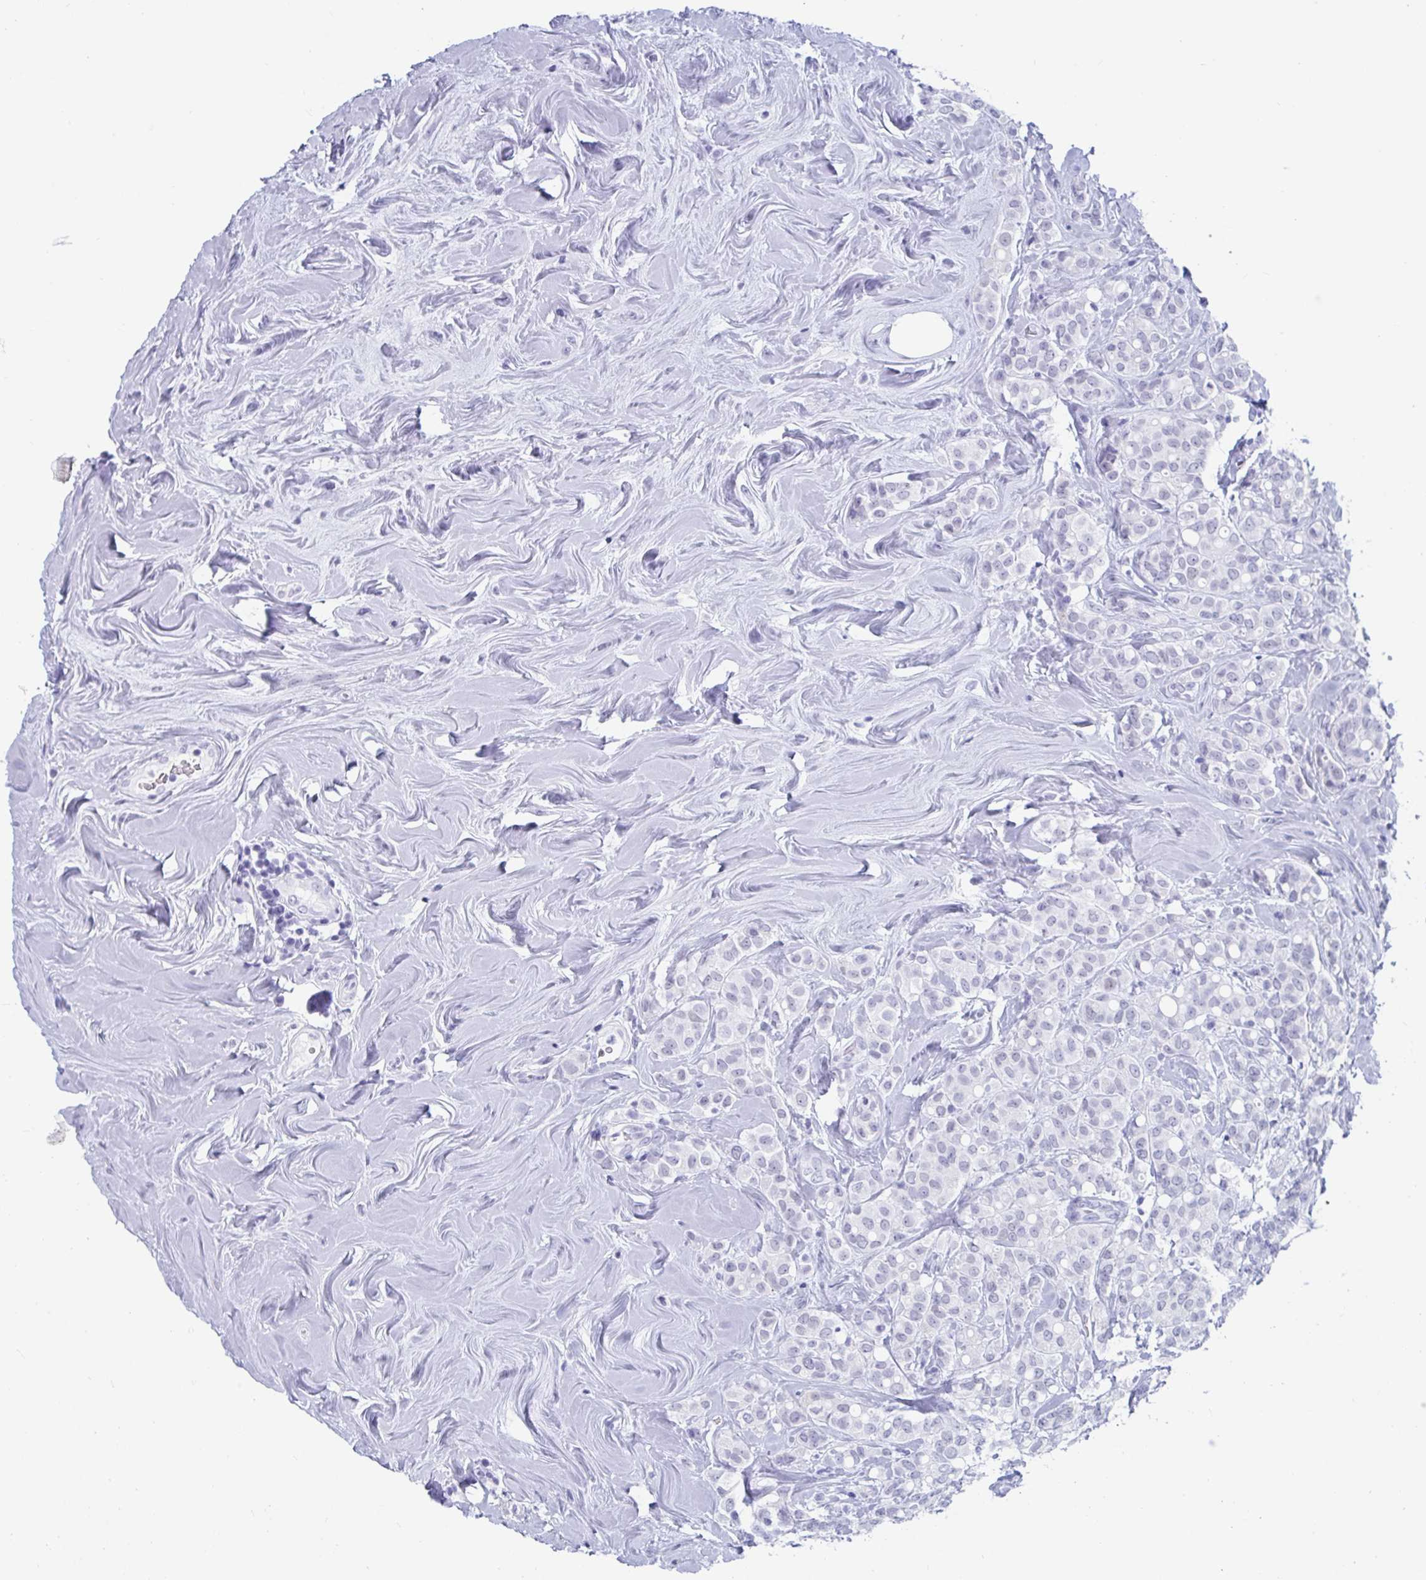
{"staining": {"intensity": "negative", "quantity": "none", "location": "none"}, "tissue": "breast cancer", "cell_type": "Tumor cells", "image_type": "cancer", "snomed": [{"axis": "morphology", "description": "Lobular carcinoma"}, {"axis": "topography", "description": "Breast"}], "caption": "Tumor cells are negative for brown protein staining in breast cancer (lobular carcinoma). (Brightfield microscopy of DAB immunohistochemistry (IHC) at high magnification).", "gene": "GKN2", "patient": {"sex": "female", "age": 68}}